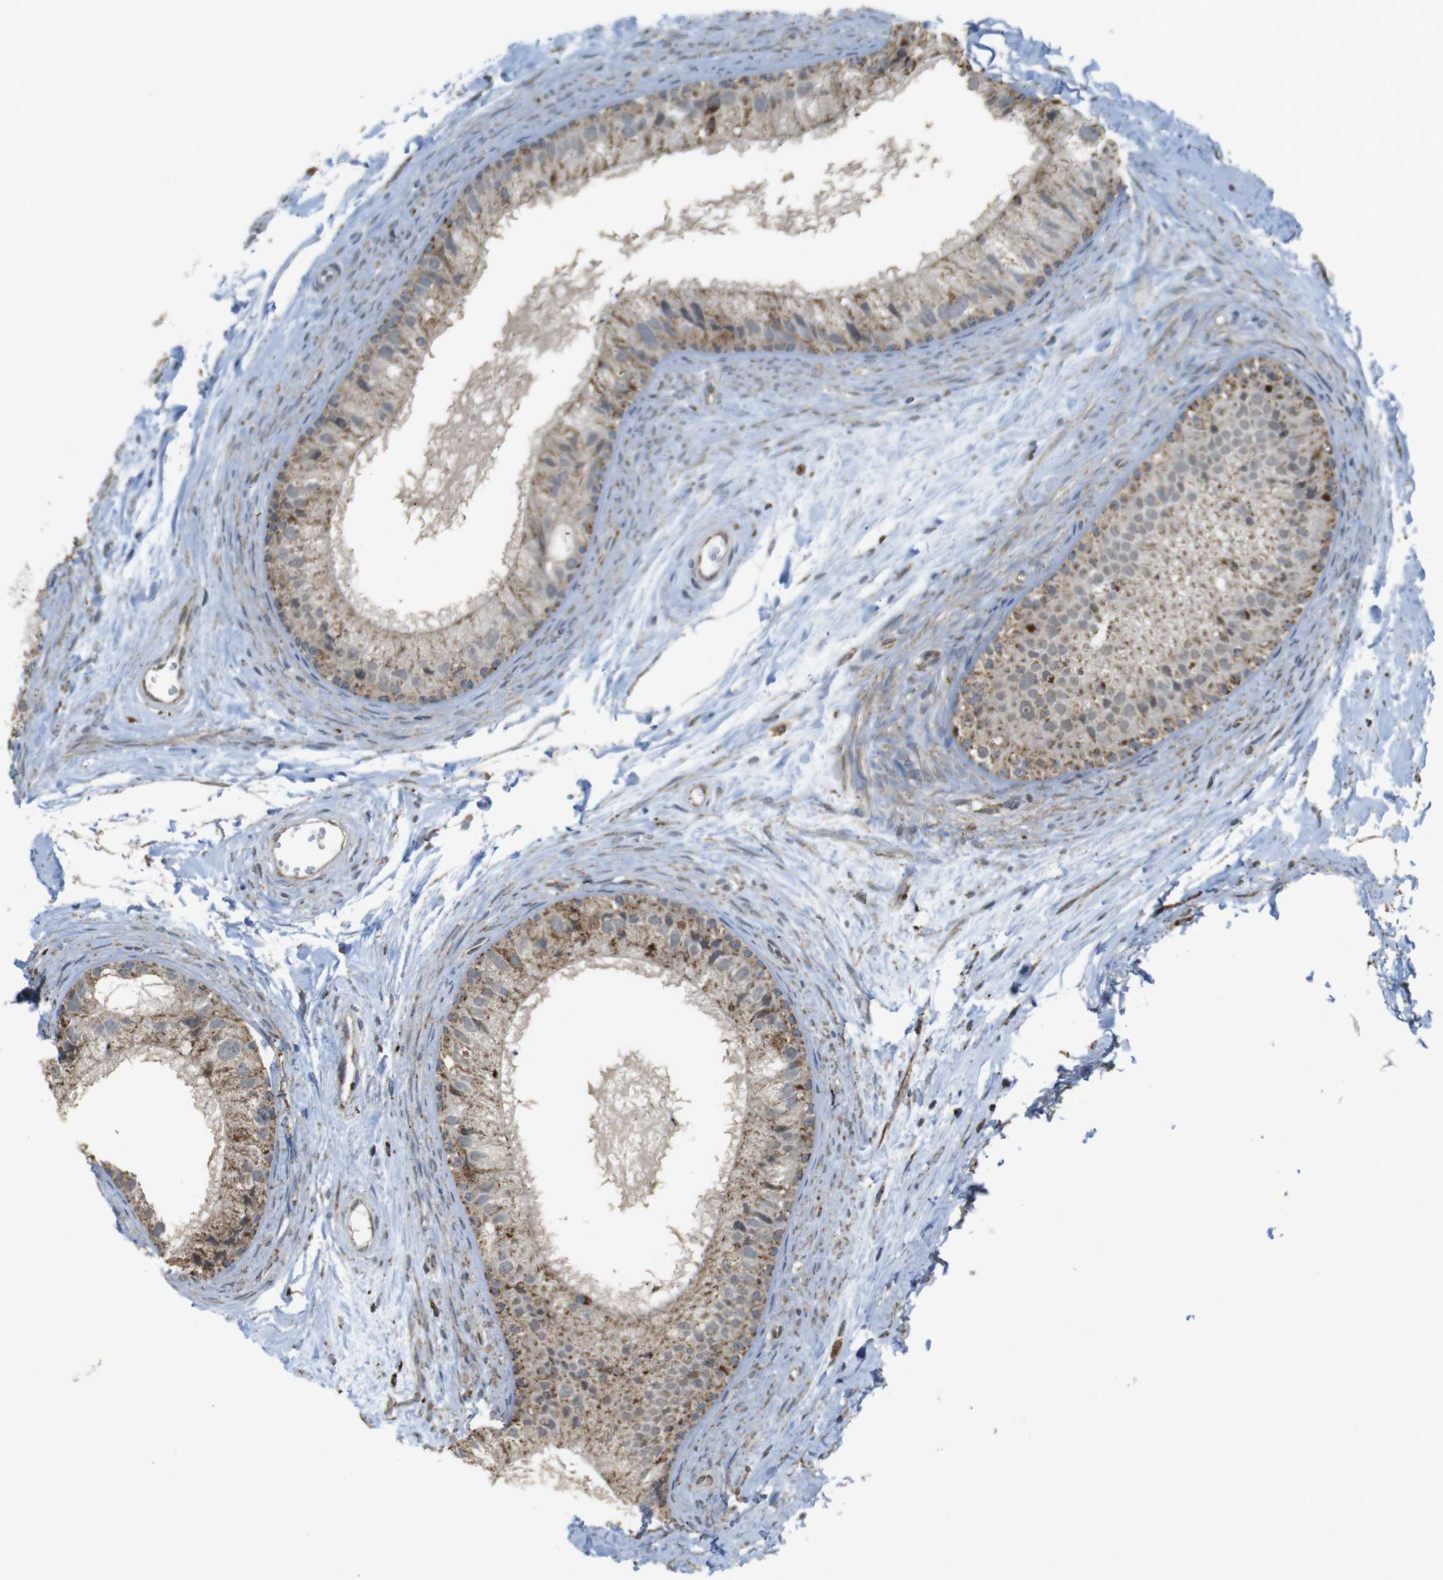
{"staining": {"intensity": "moderate", "quantity": ">75%", "location": "cytoplasmic/membranous"}, "tissue": "epididymis", "cell_type": "Glandular cells", "image_type": "normal", "snomed": [{"axis": "morphology", "description": "Normal tissue, NOS"}, {"axis": "topography", "description": "Epididymis"}], "caption": "The photomicrograph reveals a brown stain indicating the presence of a protein in the cytoplasmic/membranous of glandular cells in epididymis. The protein of interest is shown in brown color, while the nuclei are stained blue.", "gene": "CALHM2", "patient": {"sex": "male", "age": 56}}